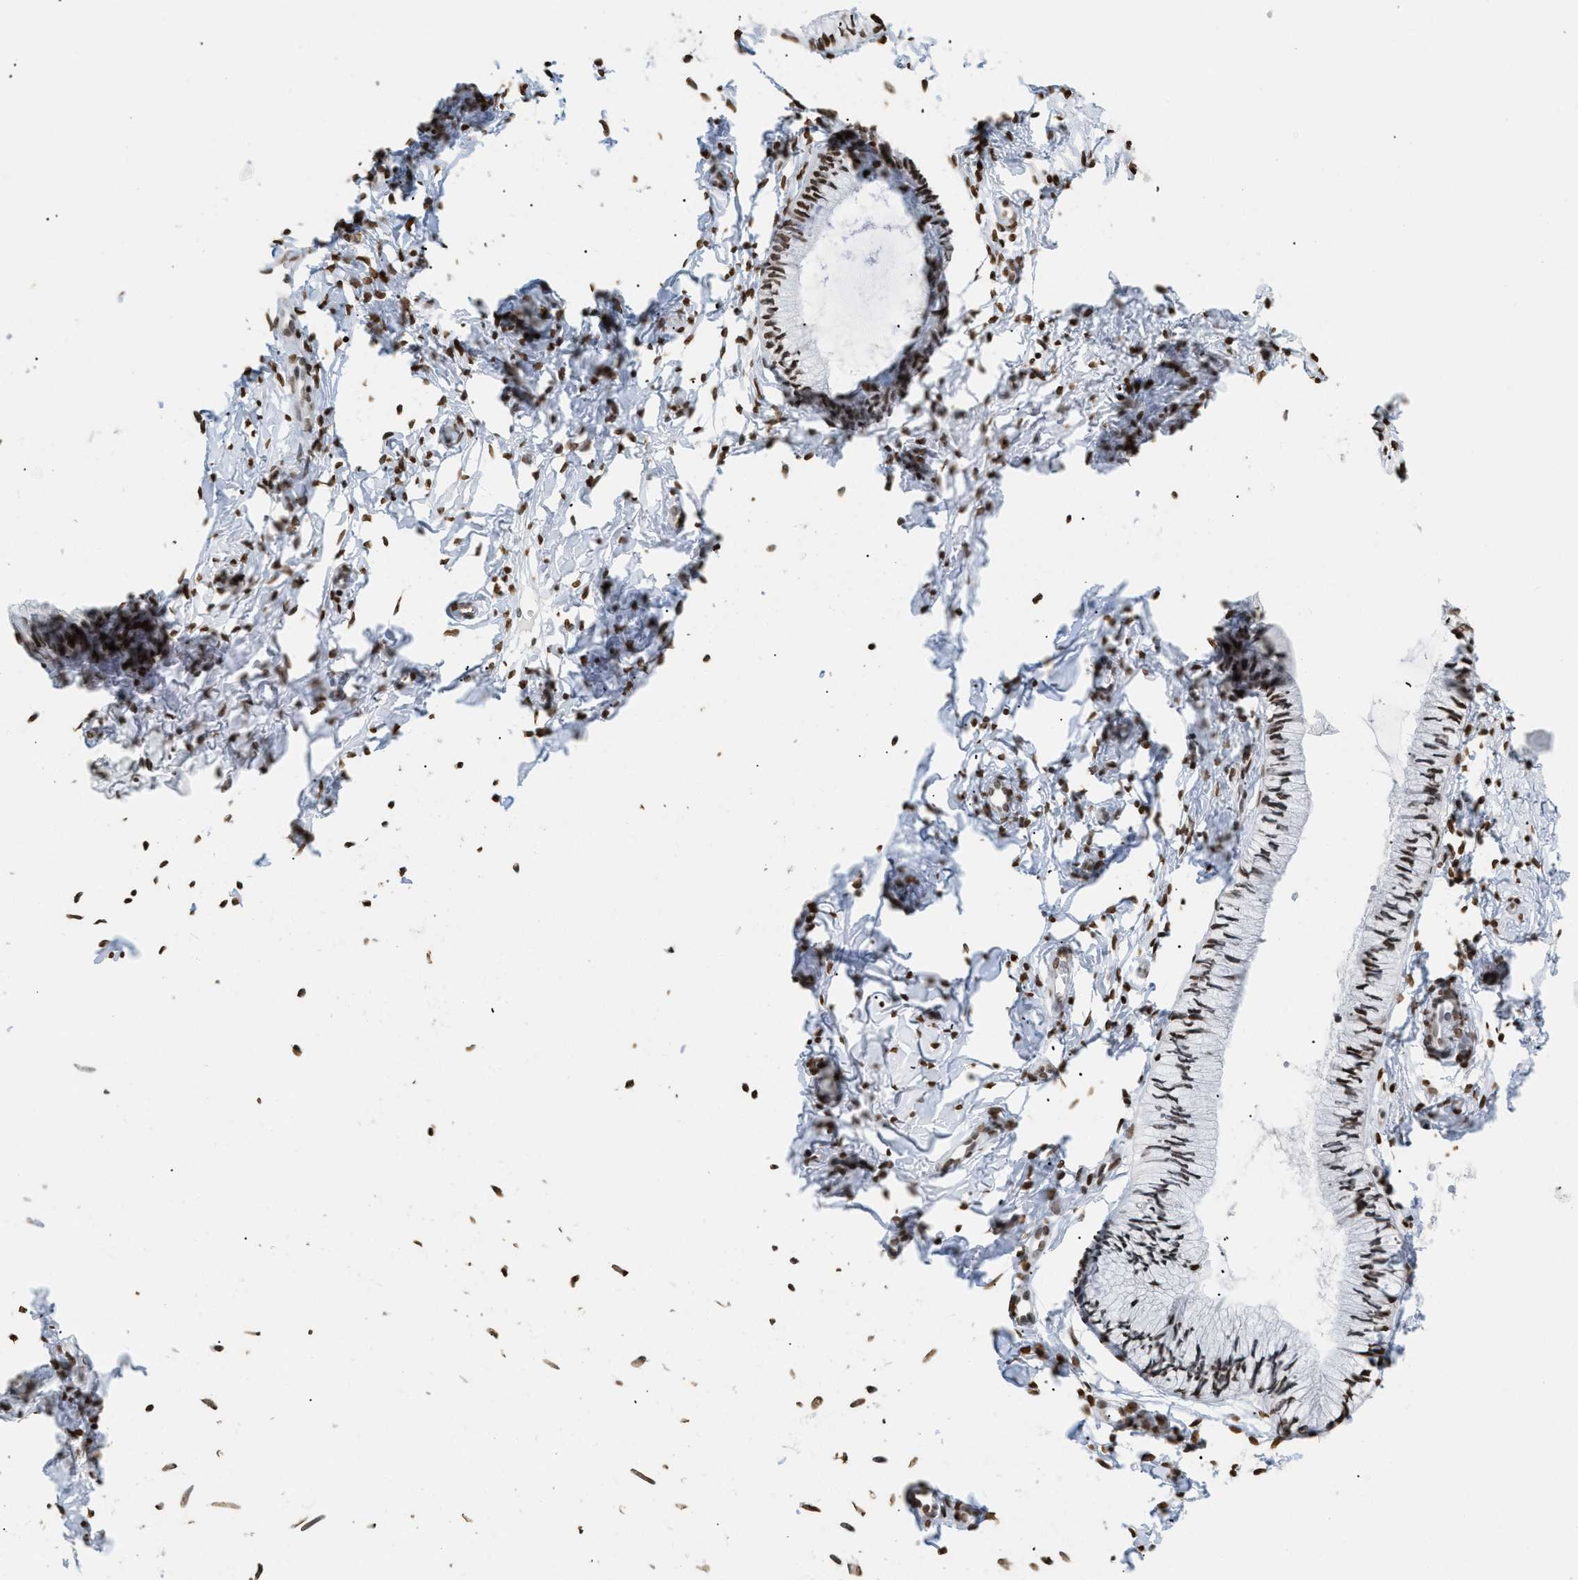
{"staining": {"intensity": "moderate", "quantity": ">75%", "location": "nuclear"}, "tissue": "cervix", "cell_type": "Glandular cells", "image_type": "normal", "snomed": [{"axis": "morphology", "description": "Normal tissue, NOS"}, {"axis": "topography", "description": "Cervix"}], "caption": "A brown stain highlights moderate nuclear expression of a protein in glandular cells of unremarkable human cervix. Nuclei are stained in blue.", "gene": "HMGN2", "patient": {"sex": "female", "age": 46}}